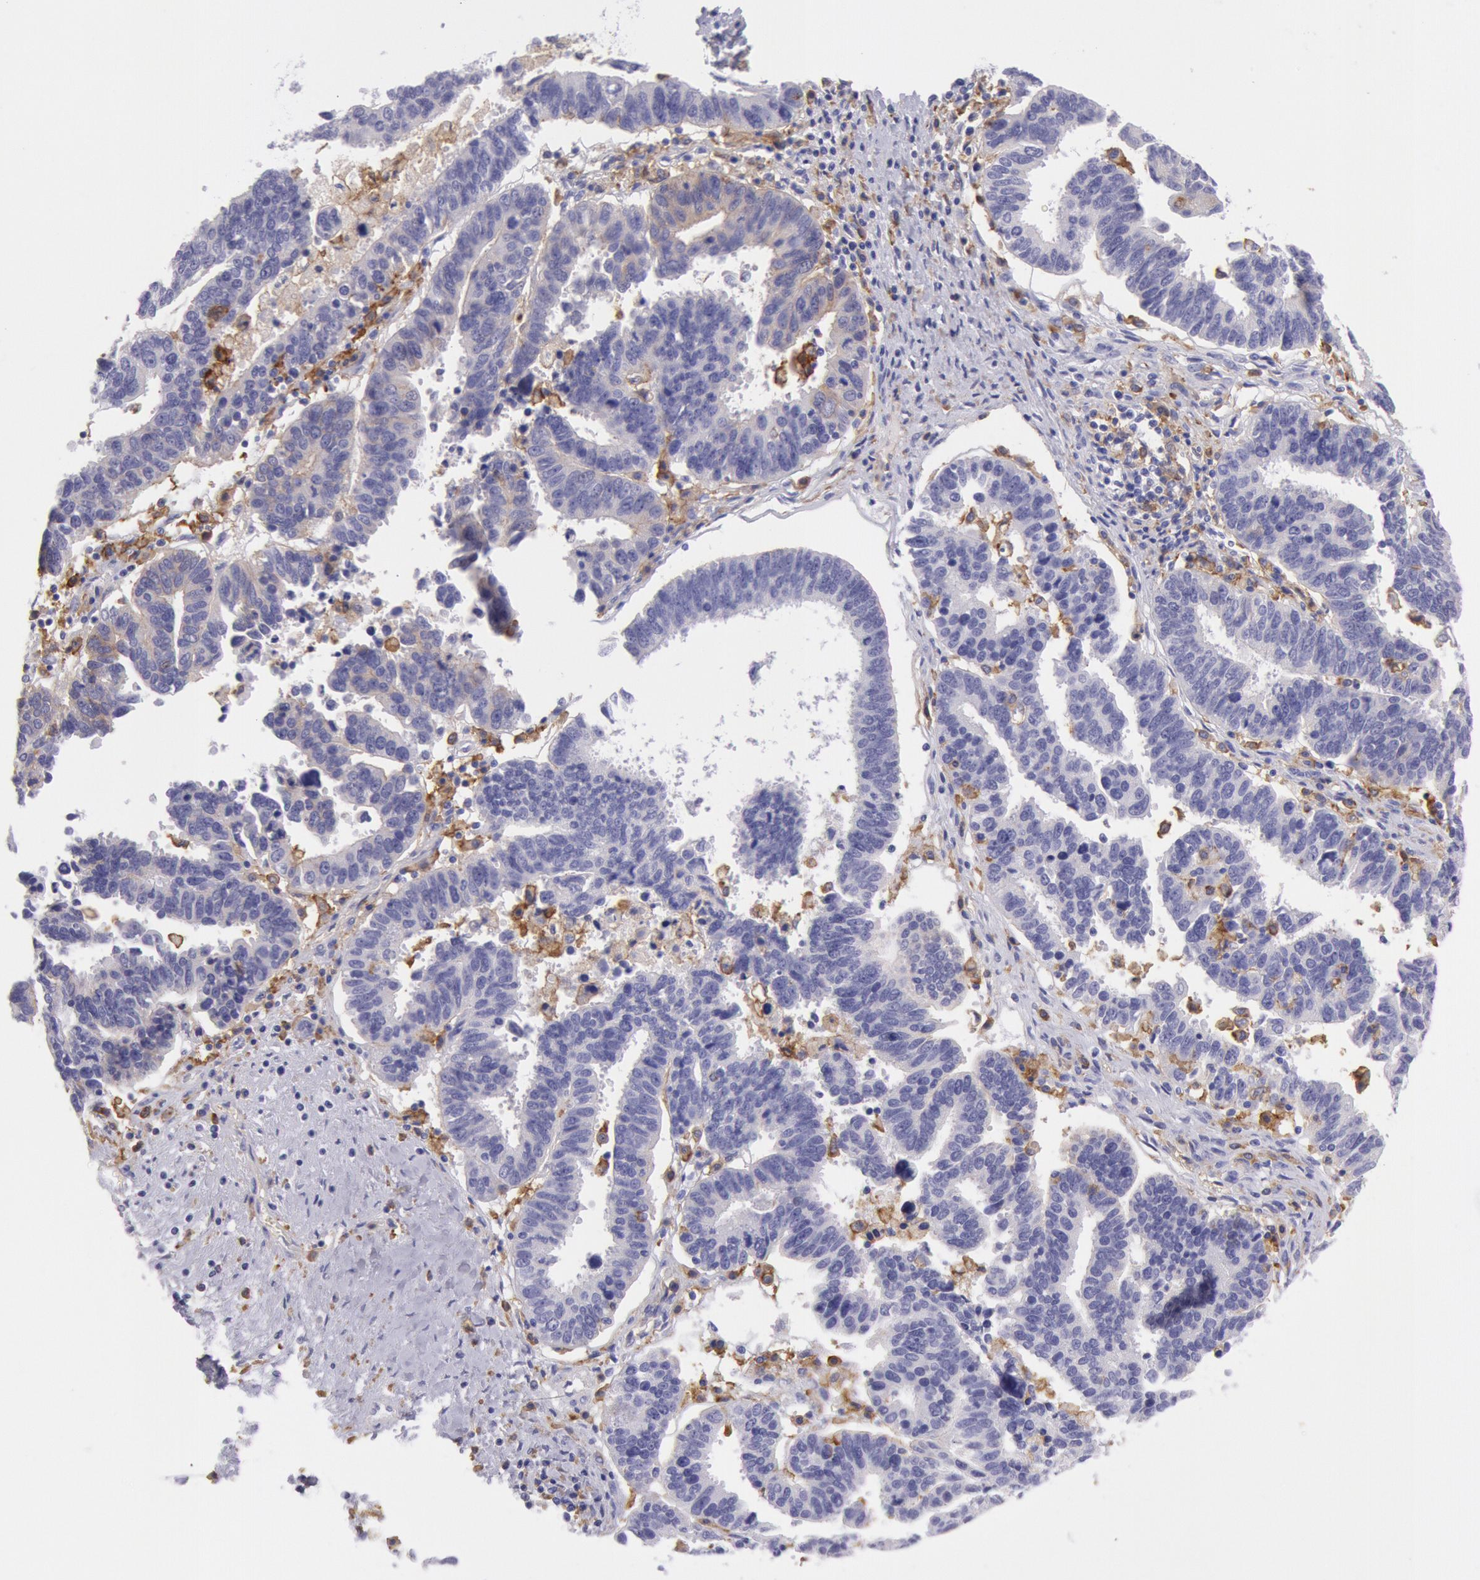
{"staining": {"intensity": "negative", "quantity": "none", "location": "none"}, "tissue": "ovarian cancer", "cell_type": "Tumor cells", "image_type": "cancer", "snomed": [{"axis": "morphology", "description": "Carcinoma, endometroid"}, {"axis": "morphology", "description": "Cystadenocarcinoma, serous, NOS"}, {"axis": "topography", "description": "Ovary"}], "caption": "Tumor cells are negative for protein expression in human serous cystadenocarcinoma (ovarian).", "gene": "LYN", "patient": {"sex": "female", "age": 45}}